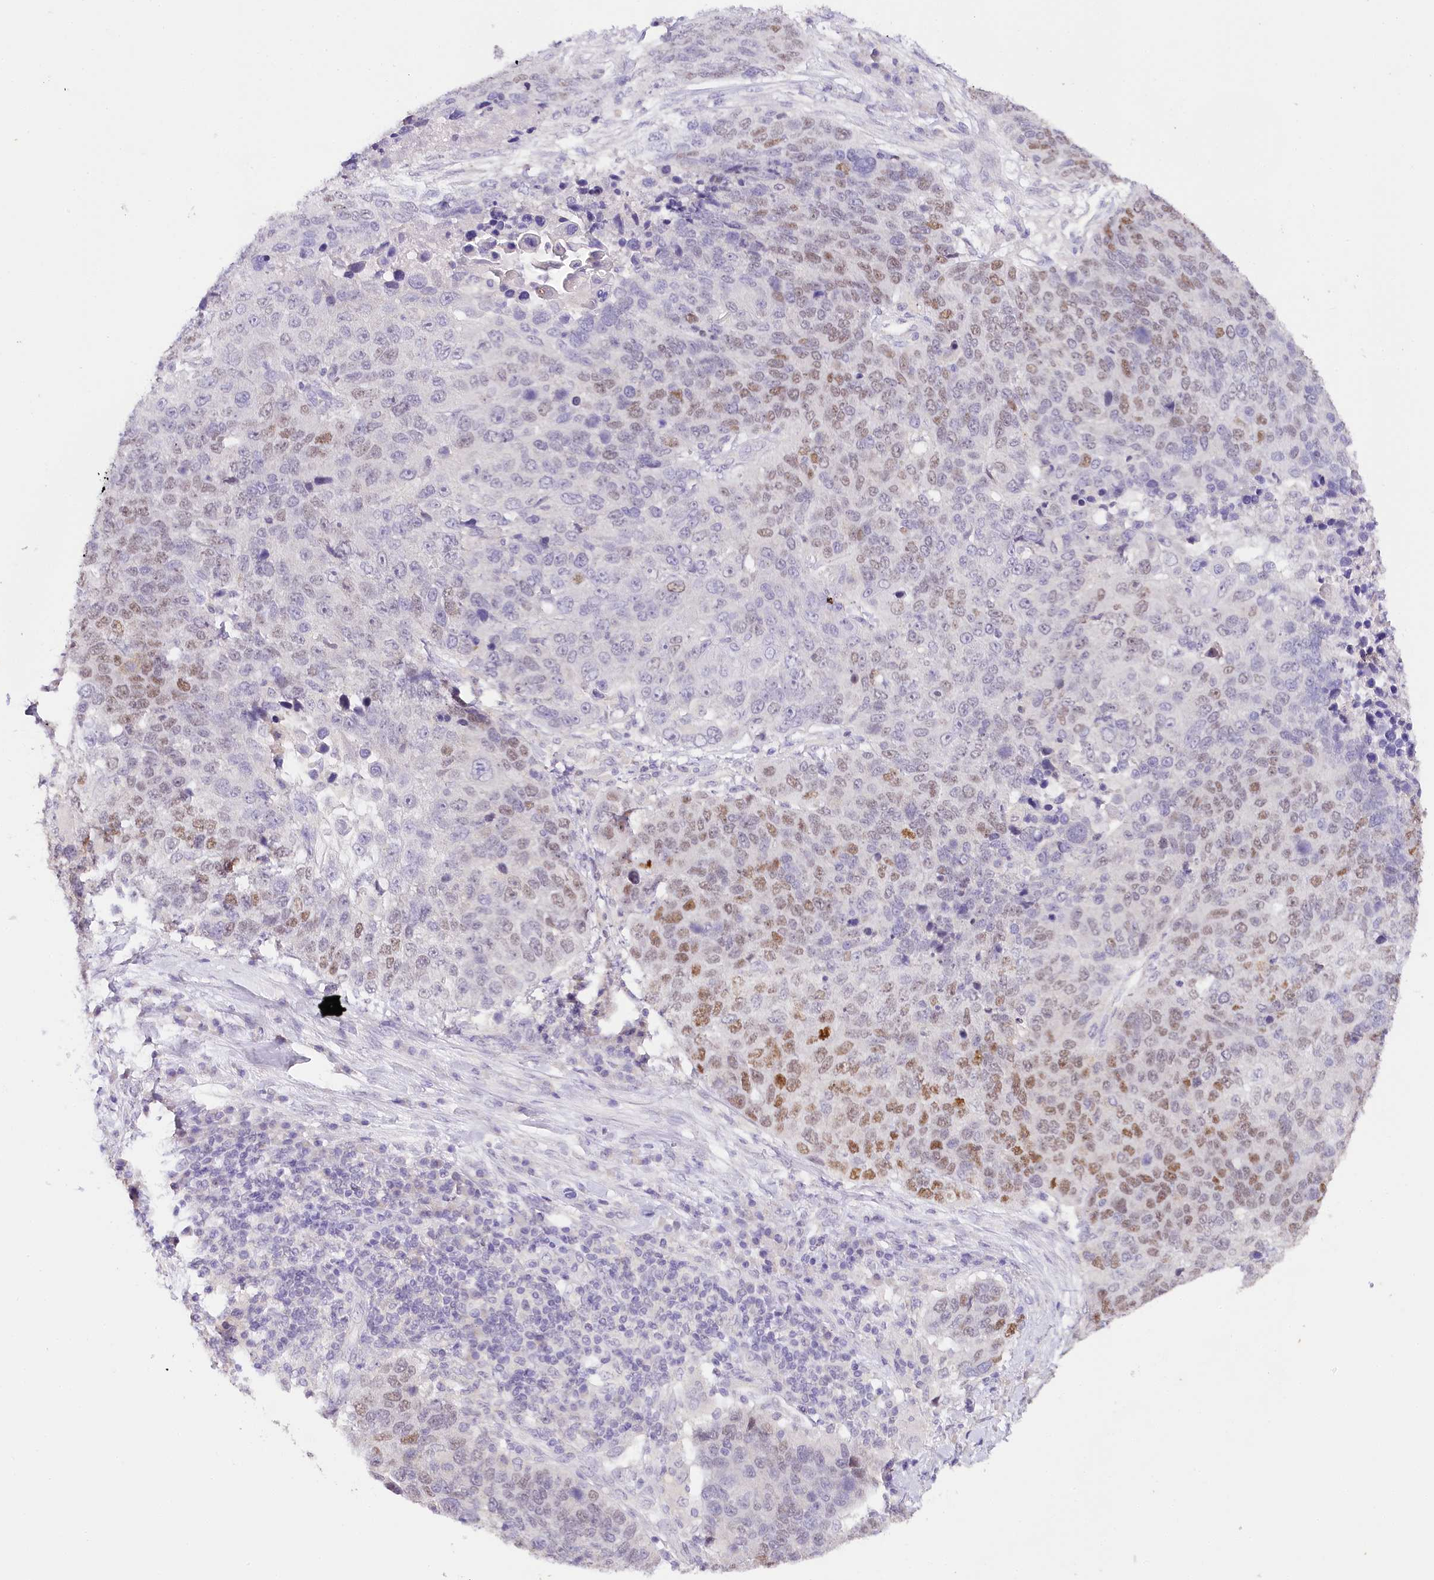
{"staining": {"intensity": "moderate", "quantity": "25%-75%", "location": "nuclear"}, "tissue": "lung cancer", "cell_type": "Tumor cells", "image_type": "cancer", "snomed": [{"axis": "morphology", "description": "Normal tissue, NOS"}, {"axis": "morphology", "description": "Squamous cell carcinoma, NOS"}, {"axis": "topography", "description": "Lymph node"}, {"axis": "topography", "description": "Lung"}], "caption": "IHC of lung cancer (squamous cell carcinoma) shows medium levels of moderate nuclear staining in approximately 25%-75% of tumor cells. The staining was performed using DAB (3,3'-diaminobenzidine), with brown indicating positive protein expression. Nuclei are stained blue with hematoxylin.", "gene": "TP53", "patient": {"sex": "male", "age": 66}}